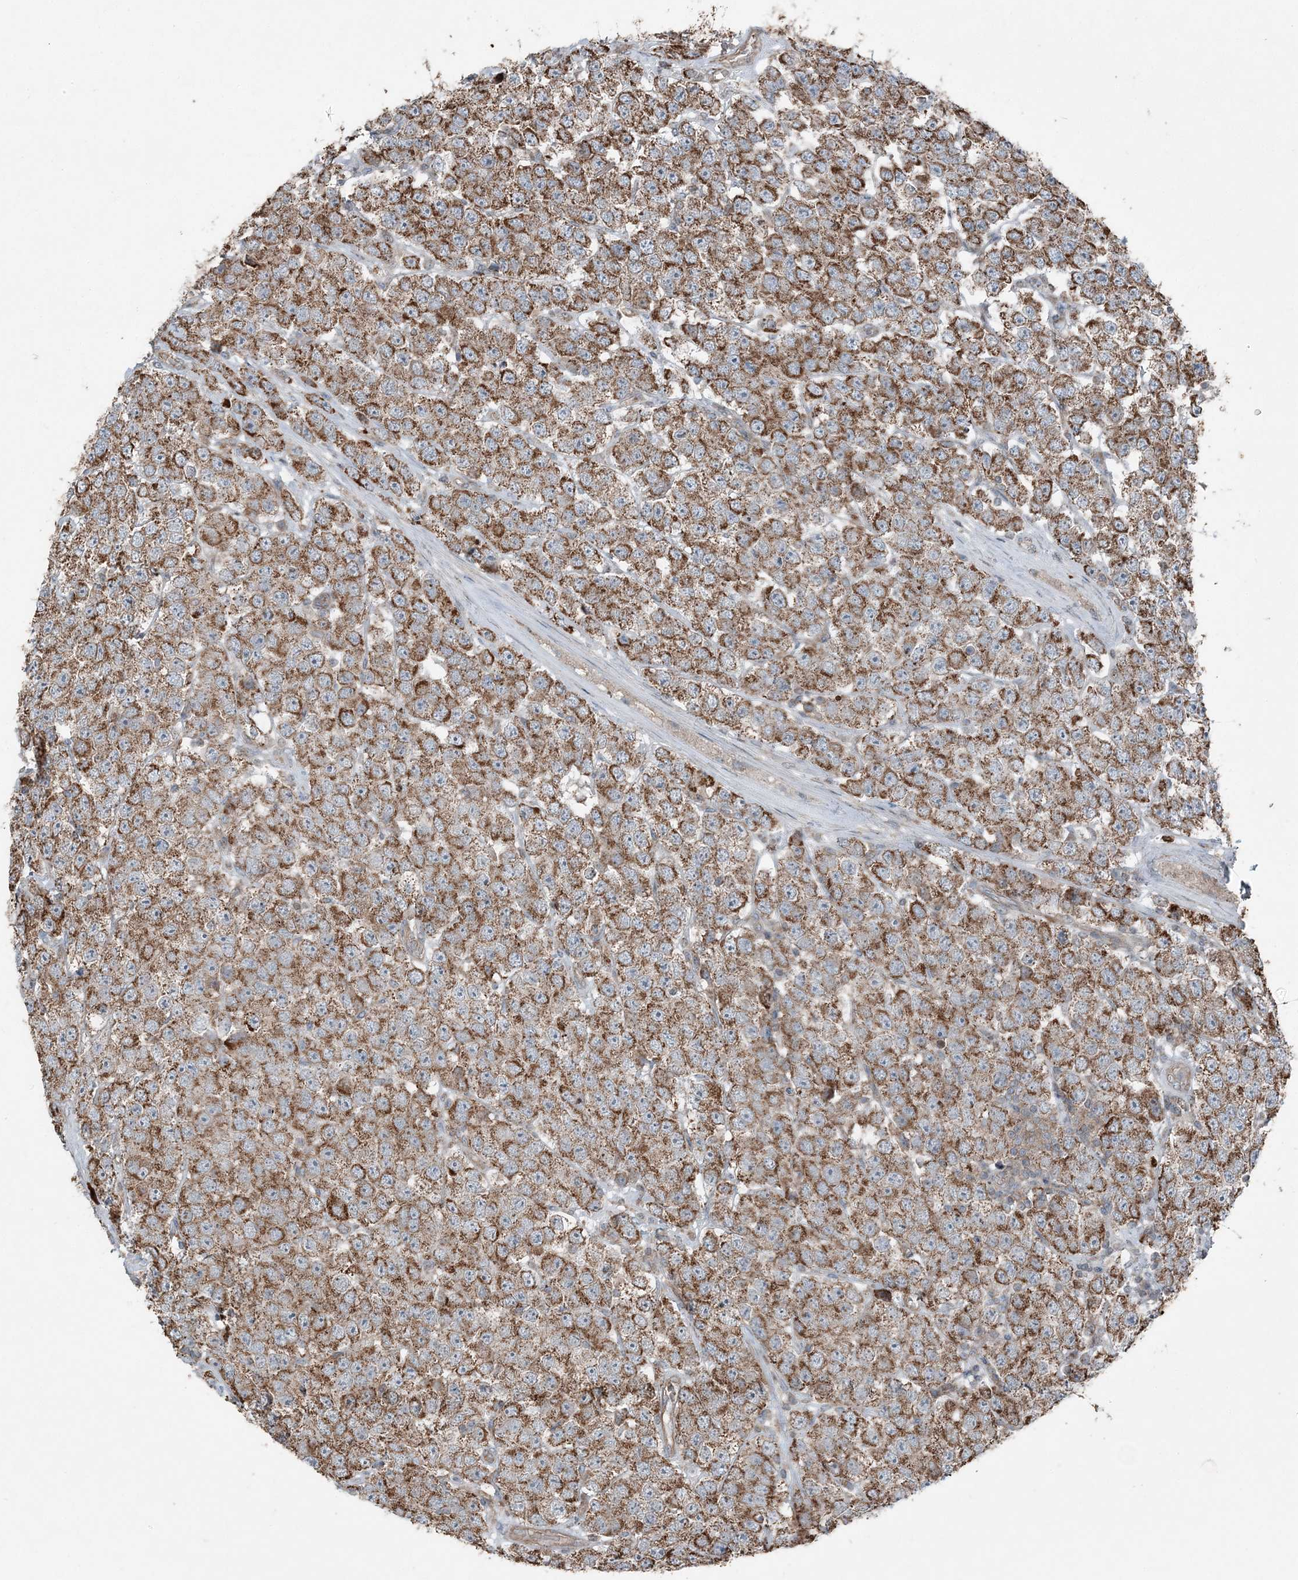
{"staining": {"intensity": "moderate", "quantity": ">75%", "location": "cytoplasmic/membranous"}, "tissue": "testis cancer", "cell_type": "Tumor cells", "image_type": "cancer", "snomed": [{"axis": "morphology", "description": "Seminoma, NOS"}, {"axis": "topography", "description": "Testis"}], "caption": "Immunohistochemistry (DAB (3,3'-diaminobenzidine)) staining of human testis cancer shows moderate cytoplasmic/membranous protein expression in about >75% of tumor cells.", "gene": "KY", "patient": {"sex": "male", "age": 28}}